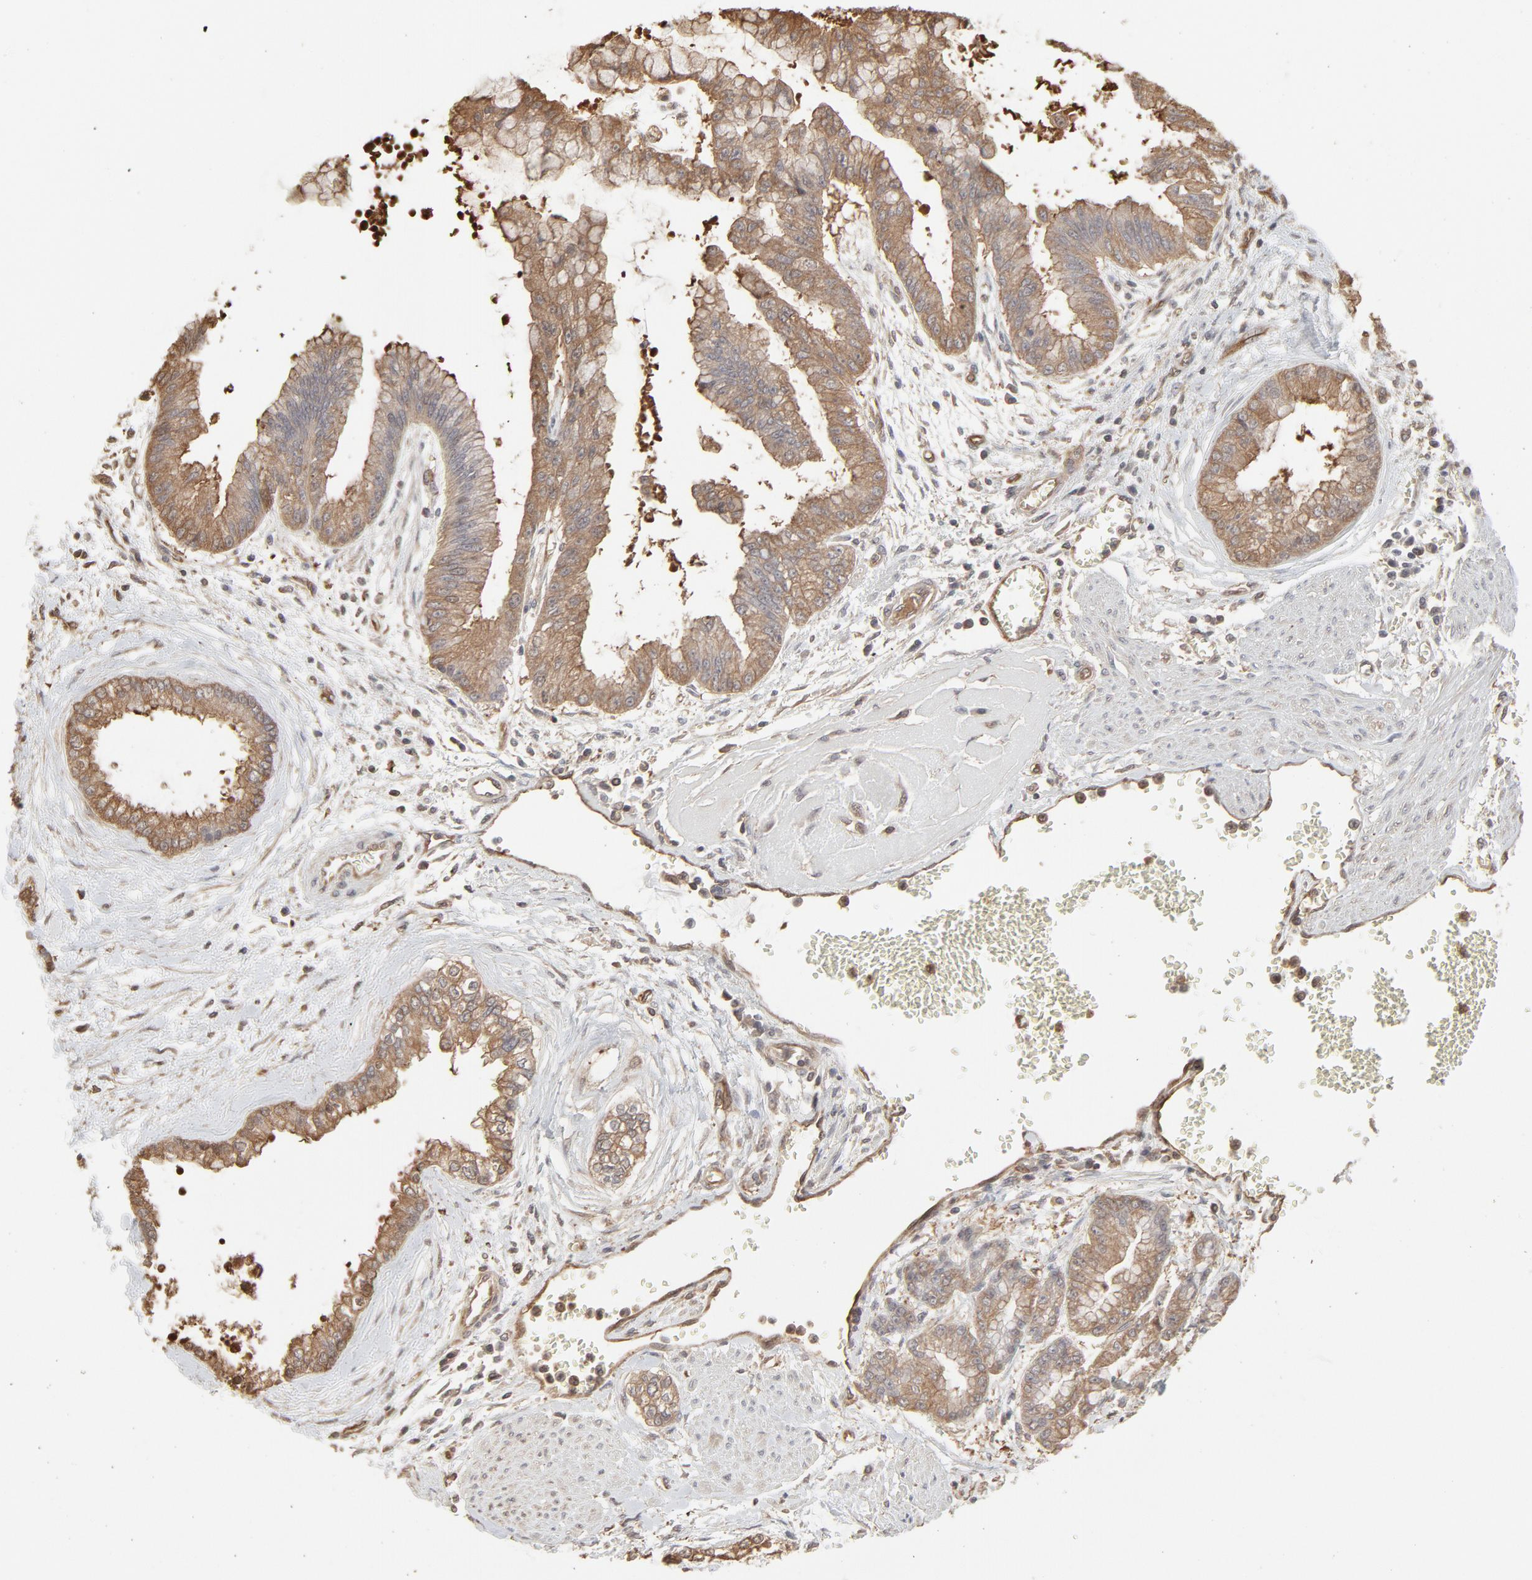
{"staining": {"intensity": "moderate", "quantity": ">75%", "location": "cytoplasmic/membranous"}, "tissue": "liver cancer", "cell_type": "Tumor cells", "image_type": "cancer", "snomed": [{"axis": "morphology", "description": "Cholangiocarcinoma"}, {"axis": "topography", "description": "Liver"}], "caption": "Immunohistochemical staining of liver cancer (cholangiocarcinoma) exhibits medium levels of moderate cytoplasmic/membranous positivity in approximately >75% of tumor cells.", "gene": "PPP2CA", "patient": {"sex": "female", "age": 79}}